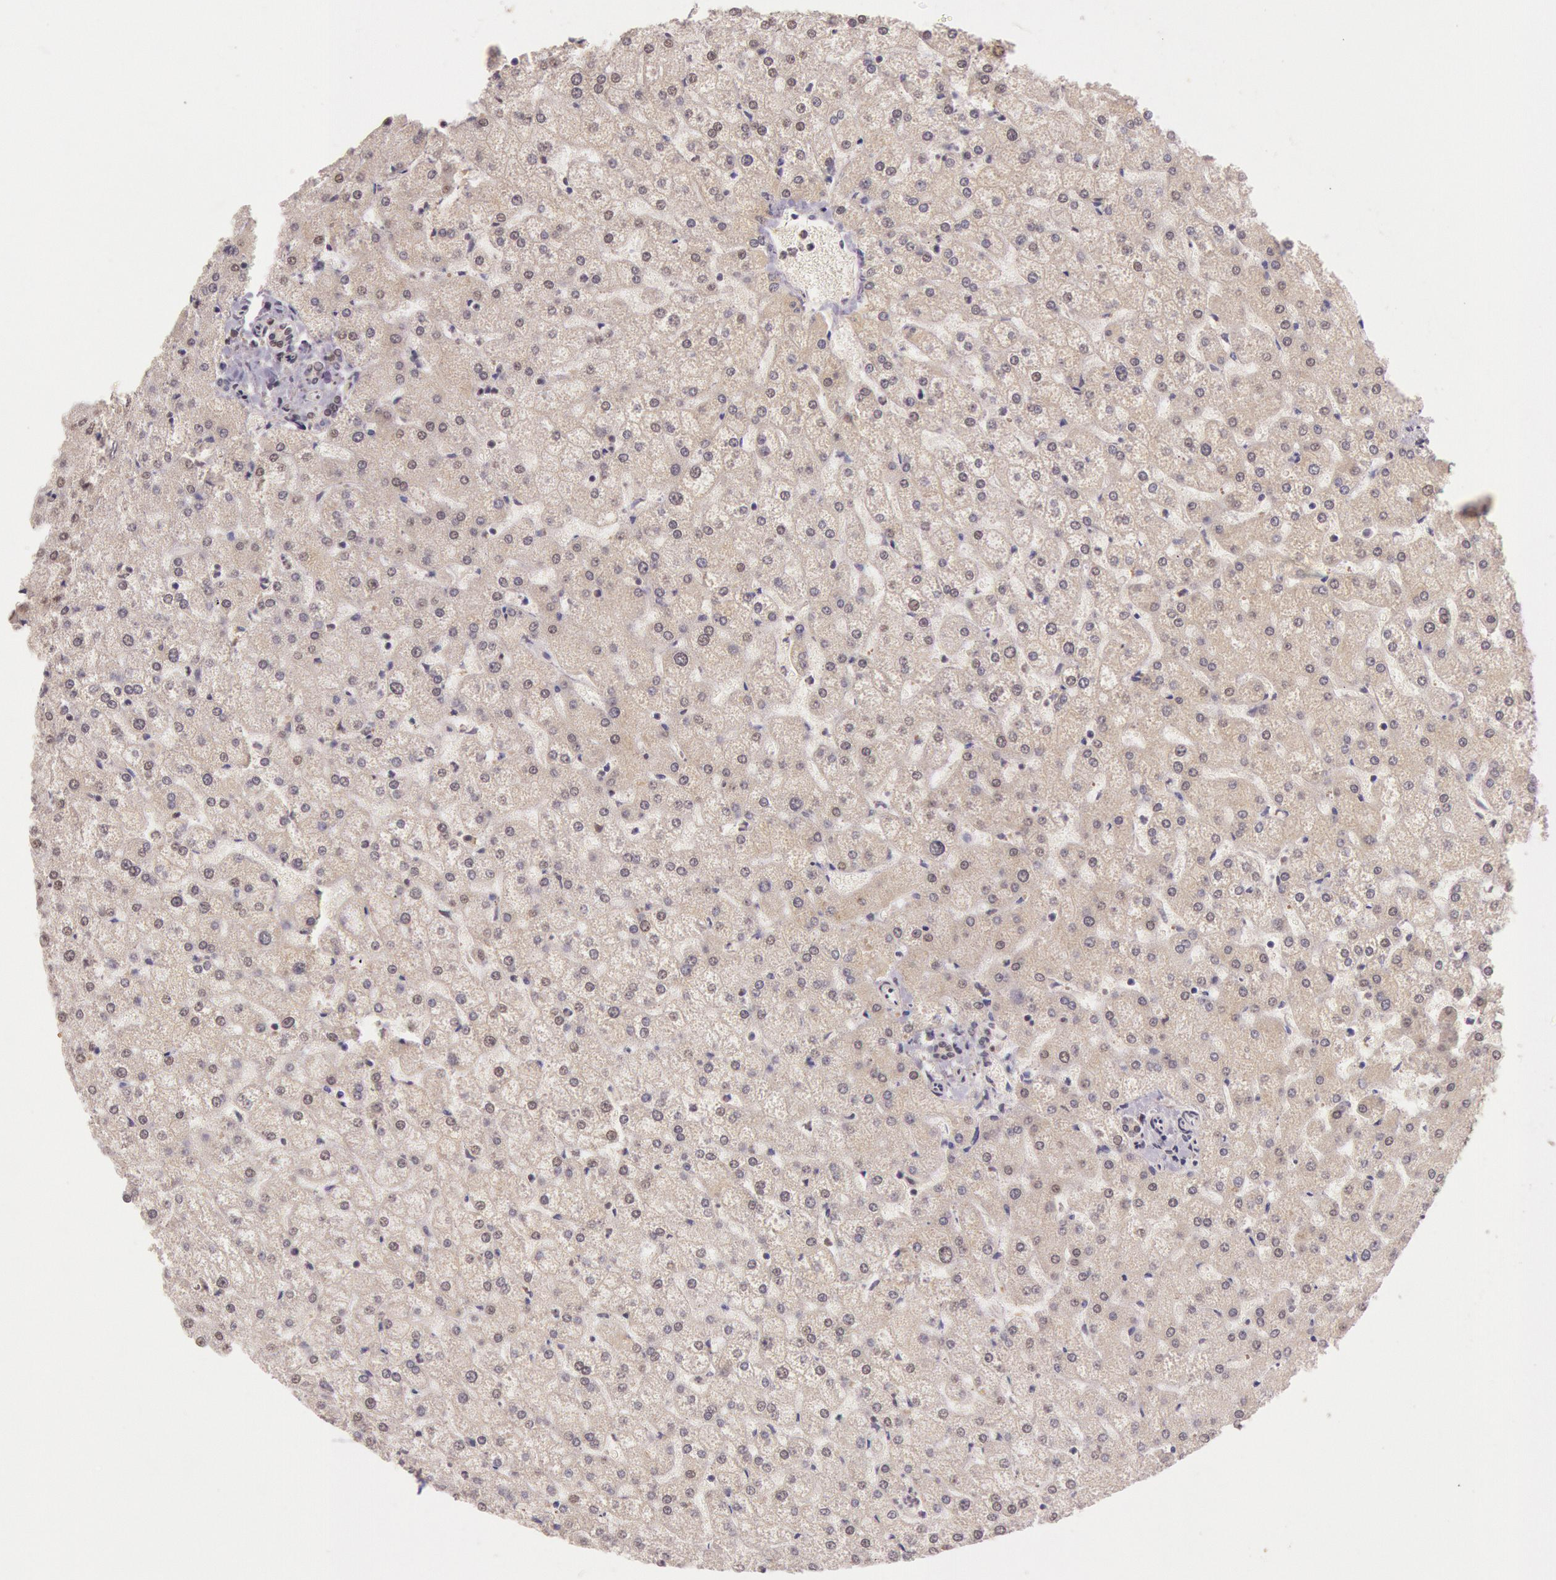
{"staining": {"intensity": "weak", "quantity": "<25%", "location": "cytoplasmic/membranous"}, "tissue": "liver", "cell_type": "Cholangiocytes", "image_type": "normal", "snomed": [{"axis": "morphology", "description": "Normal tissue, NOS"}, {"axis": "topography", "description": "Liver"}], "caption": "Immunohistochemistry image of benign human liver stained for a protein (brown), which shows no staining in cholangiocytes. (DAB IHC visualized using brightfield microscopy, high magnification).", "gene": "RTL10", "patient": {"sex": "female", "age": 32}}